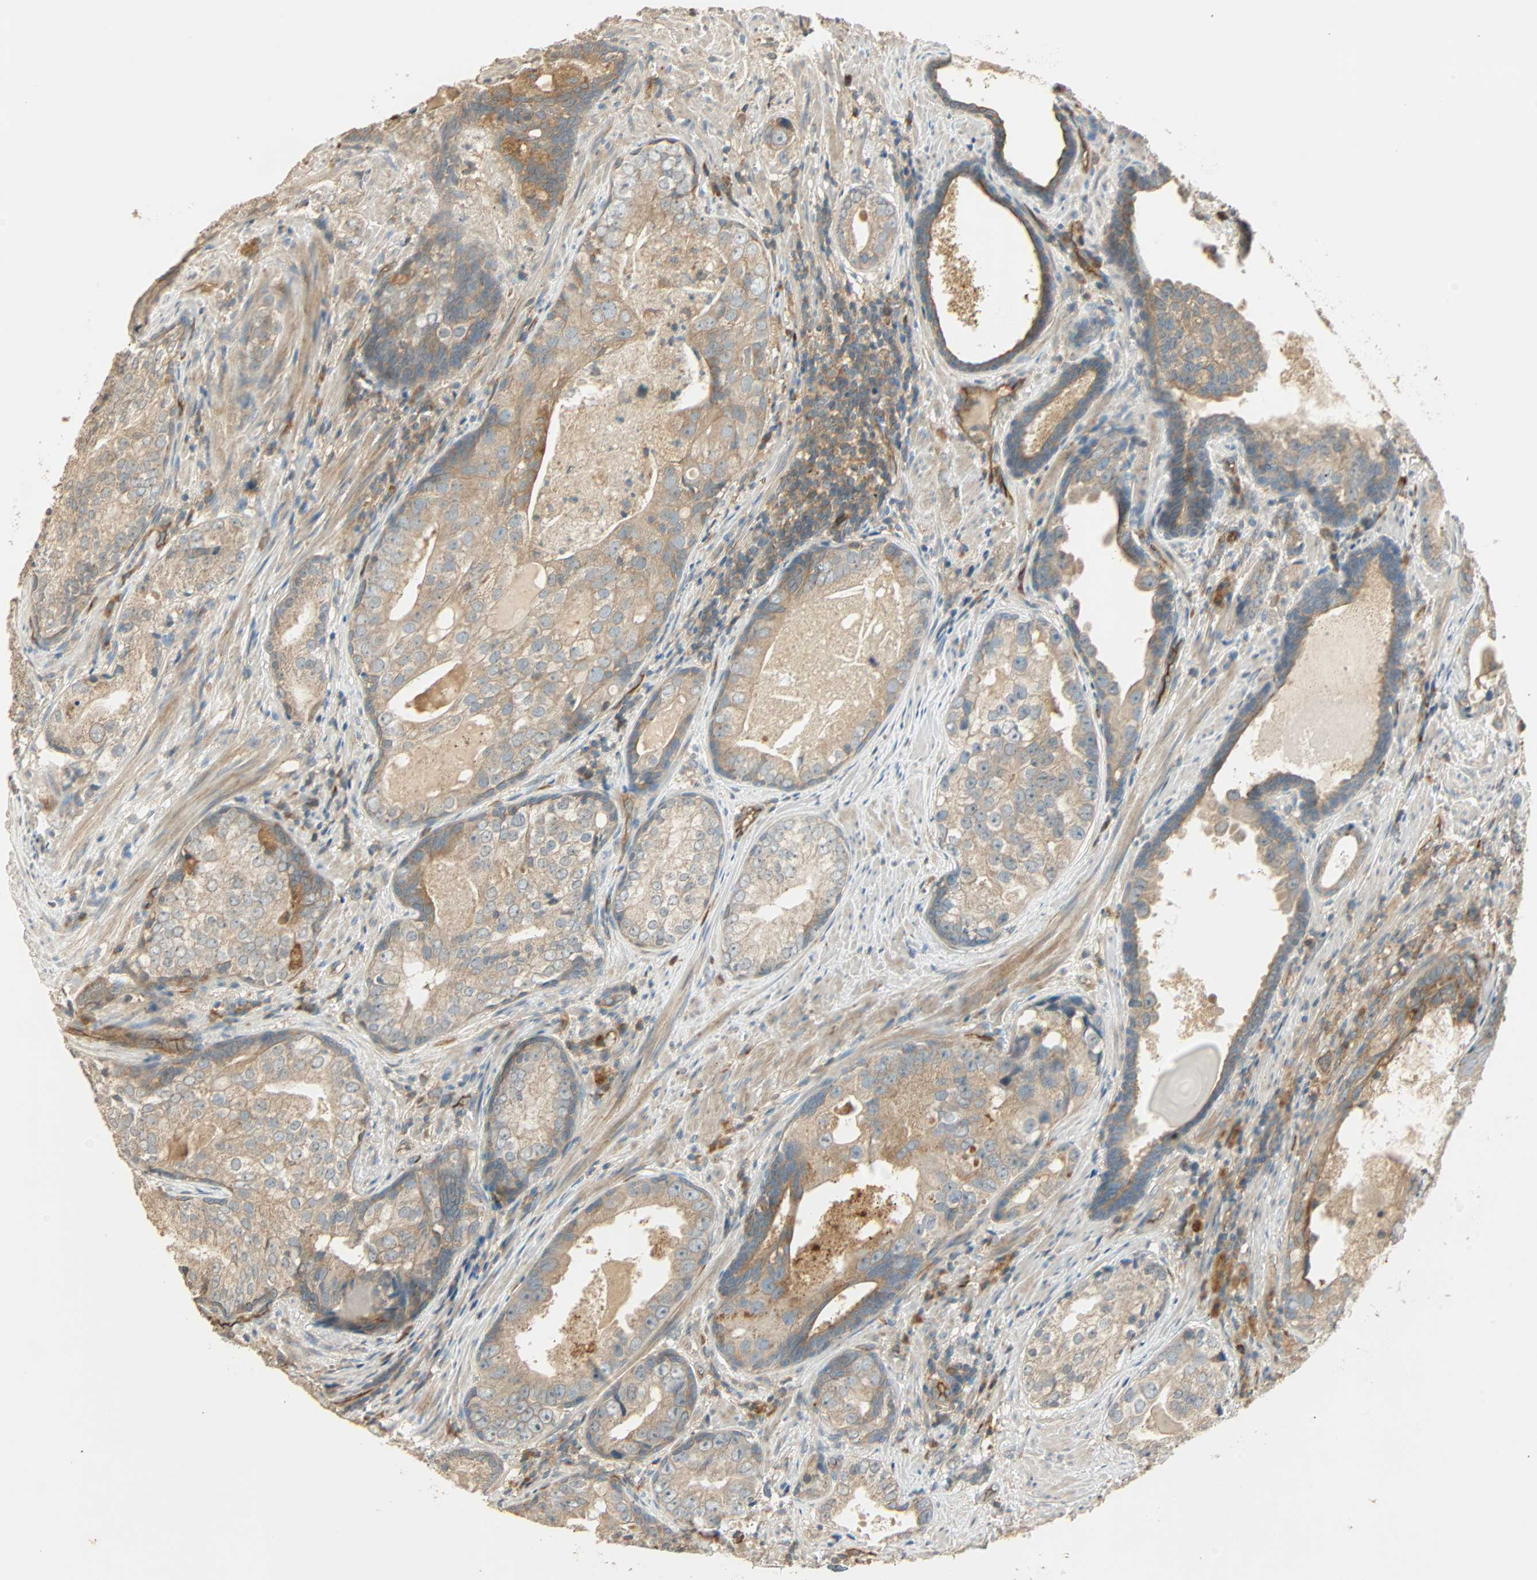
{"staining": {"intensity": "weak", "quantity": ">75%", "location": "cytoplasmic/membranous"}, "tissue": "prostate cancer", "cell_type": "Tumor cells", "image_type": "cancer", "snomed": [{"axis": "morphology", "description": "Adenocarcinoma, High grade"}, {"axis": "topography", "description": "Prostate"}], "caption": "Immunohistochemical staining of prostate high-grade adenocarcinoma reveals low levels of weak cytoplasmic/membranous staining in approximately >75% of tumor cells. The staining is performed using DAB brown chromogen to label protein expression. The nuclei are counter-stained blue using hematoxylin.", "gene": "GALK1", "patient": {"sex": "male", "age": 66}}